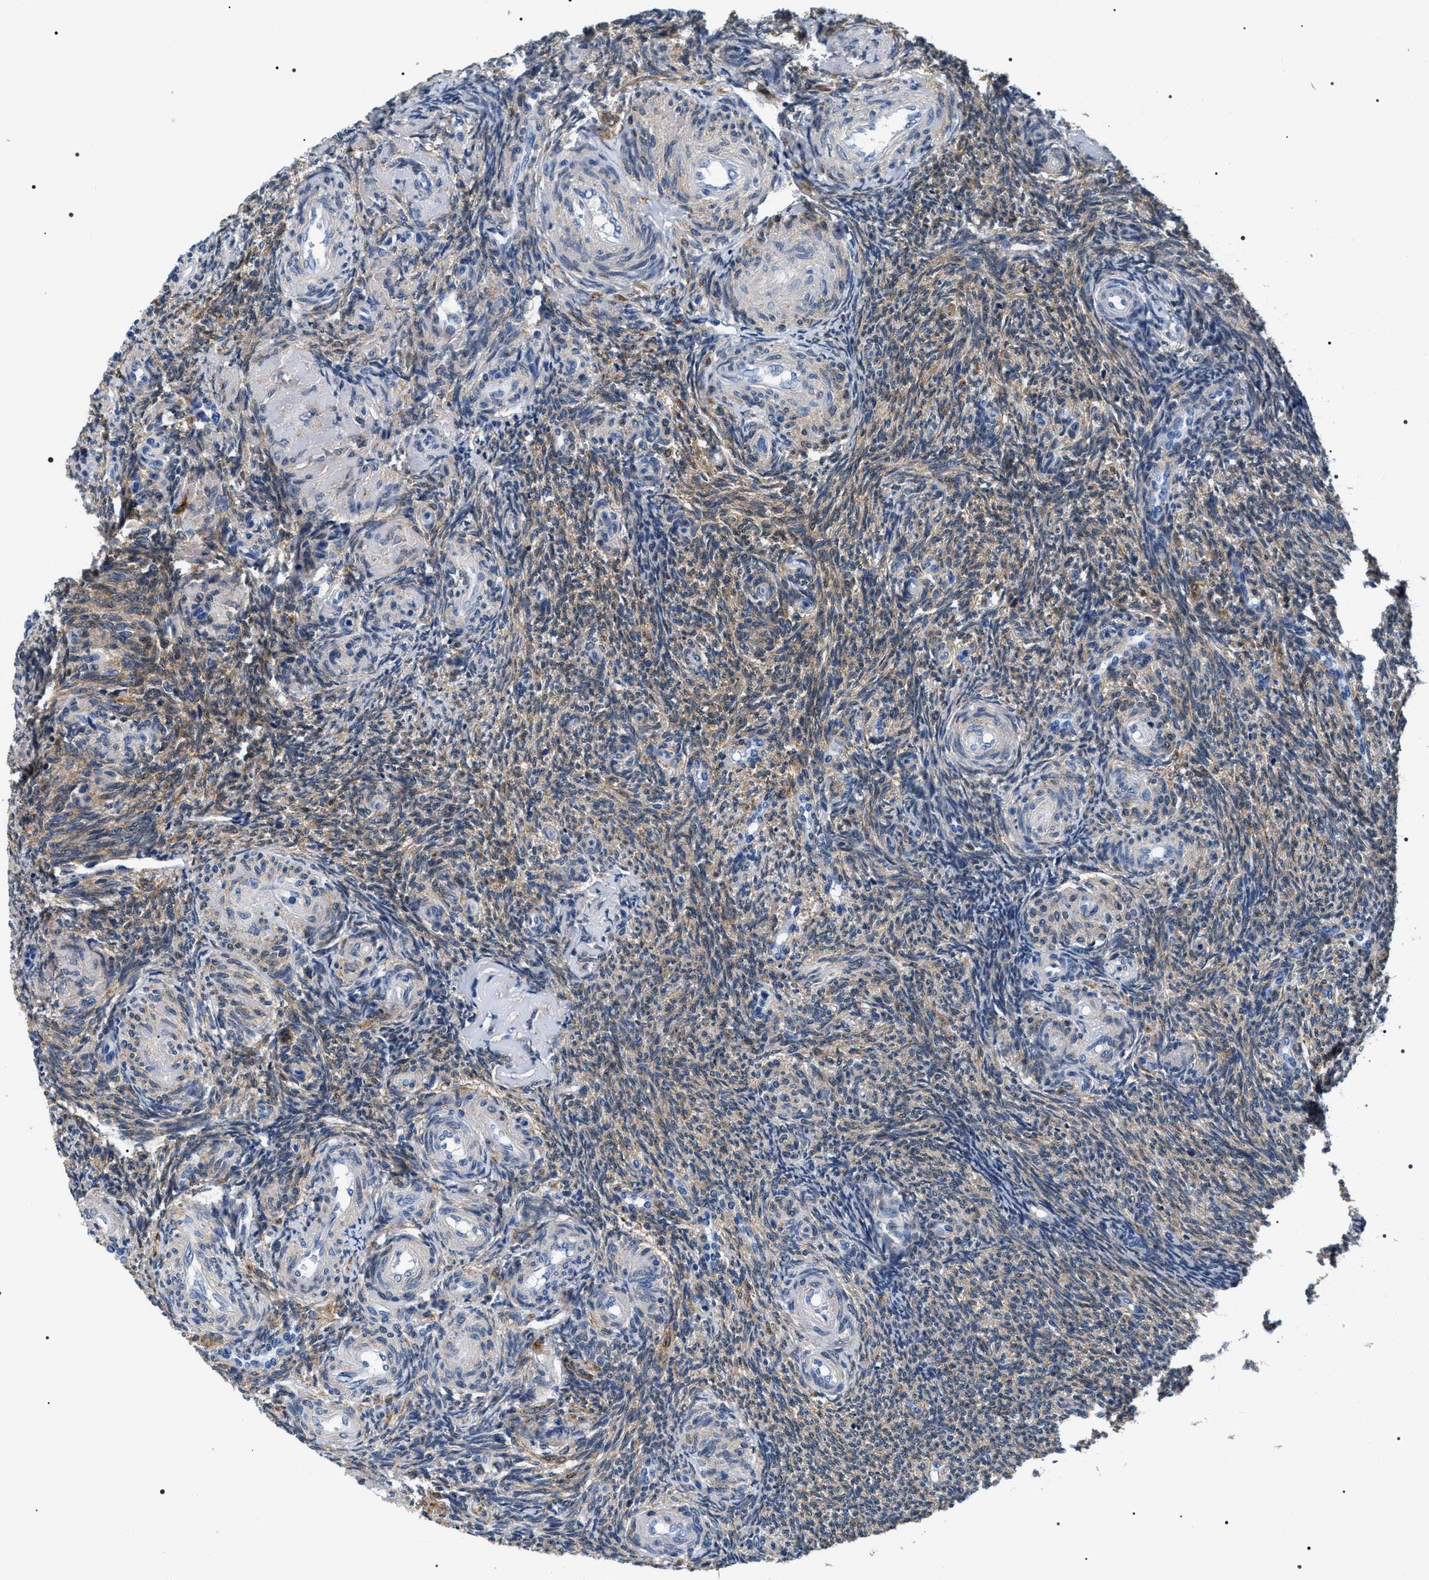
{"staining": {"intensity": "weak", "quantity": "<25%", "location": "cytoplasmic/membranous"}, "tissue": "ovary", "cell_type": "Ovarian stroma cells", "image_type": "normal", "snomed": [{"axis": "morphology", "description": "Normal tissue, NOS"}, {"axis": "topography", "description": "Ovary"}], "caption": "Photomicrograph shows no protein staining in ovarian stroma cells of benign ovary. (DAB (3,3'-diaminobenzidine) immunohistochemistry (IHC) visualized using brightfield microscopy, high magnification).", "gene": "BAG2", "patient": {"sex": "female", "age": 41}}